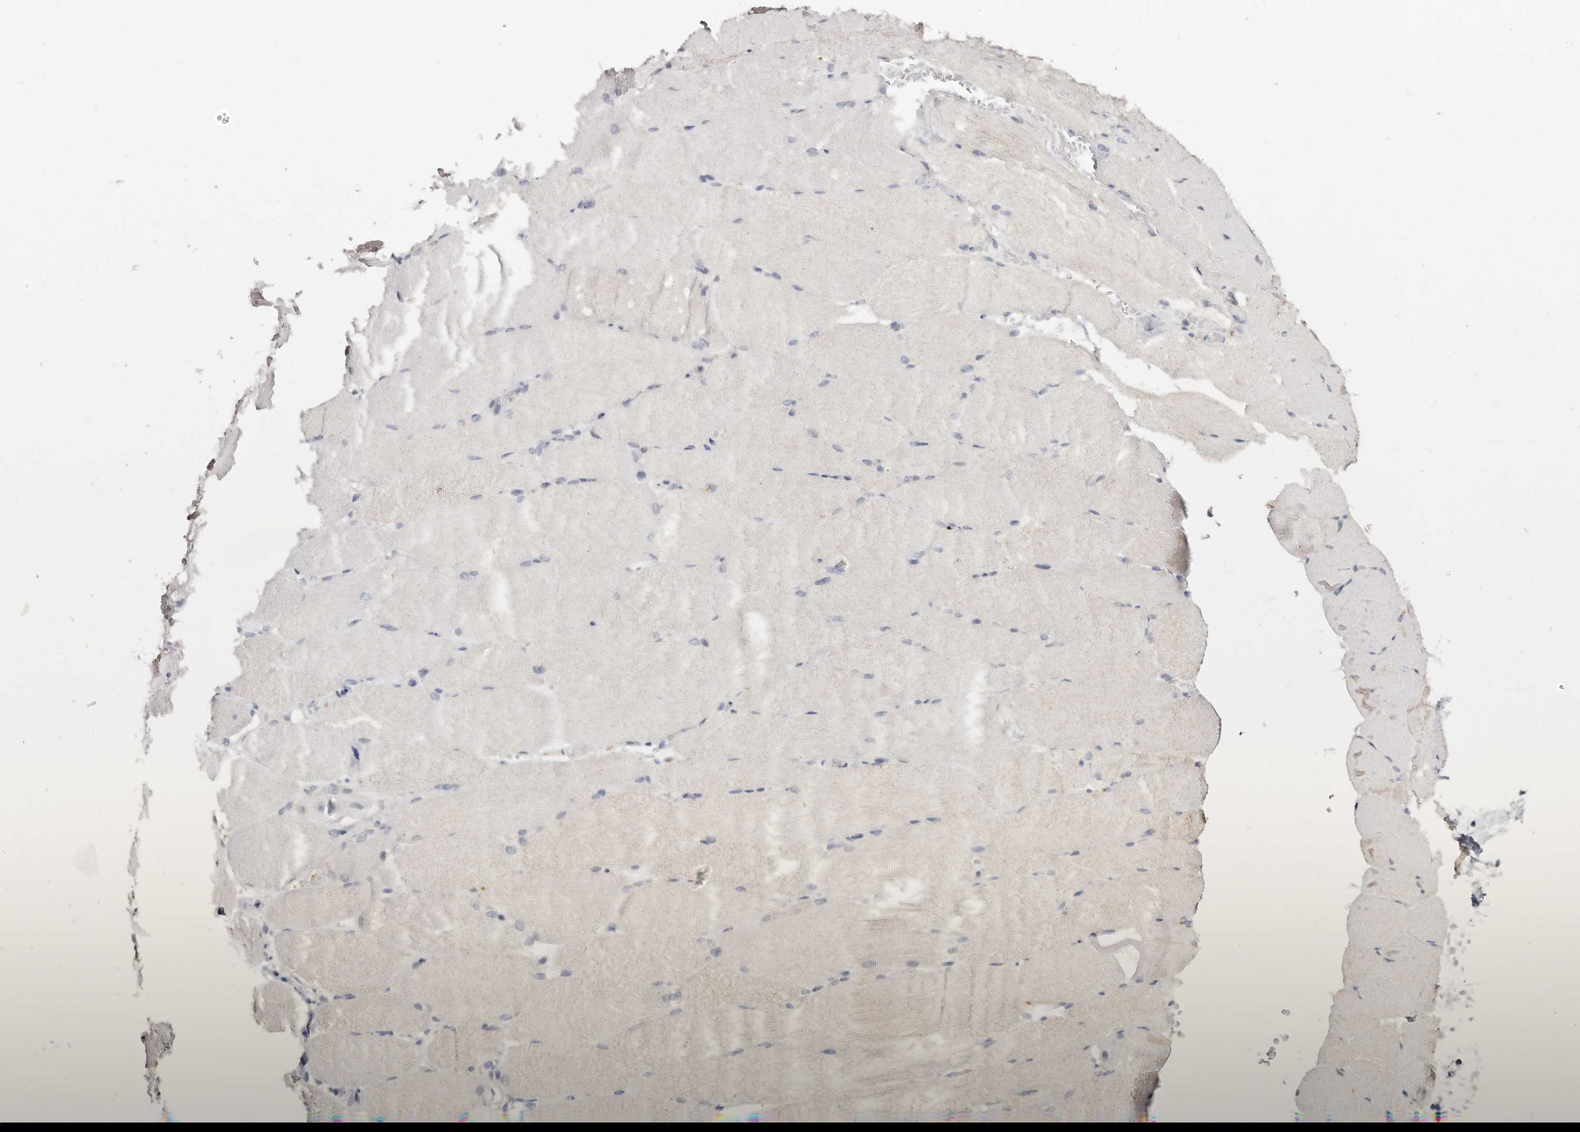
{"staining": {"intensity": "moderate", "quantity": "<25%", "location": "cytoplasmic/membranous"}, "tissue": "skeletal muscle", "cell_type": "Myocytes", "image_type": "normal", "snomed": [{"axis": "morphology", "description": "Normal tissue, NOS"}, {"axis": "topography", "description": "Skeletal muscle"}, {"axis": "topography", "description": "Parathyroid gland"}], "caption": "Immunohistochemistry (IHC) (DAB (3,3'-diaminobenzidine)) staining of unremarkable human skeletal muscle reveals moderate cytoplasmic/membranous protein expression in approximately <25% of myocytes. (brown staining indicates protein expression, while blue staining denotes nuclei).", "gene": "LGALS7B", "patient": {"sex": "female", "age": 37}}